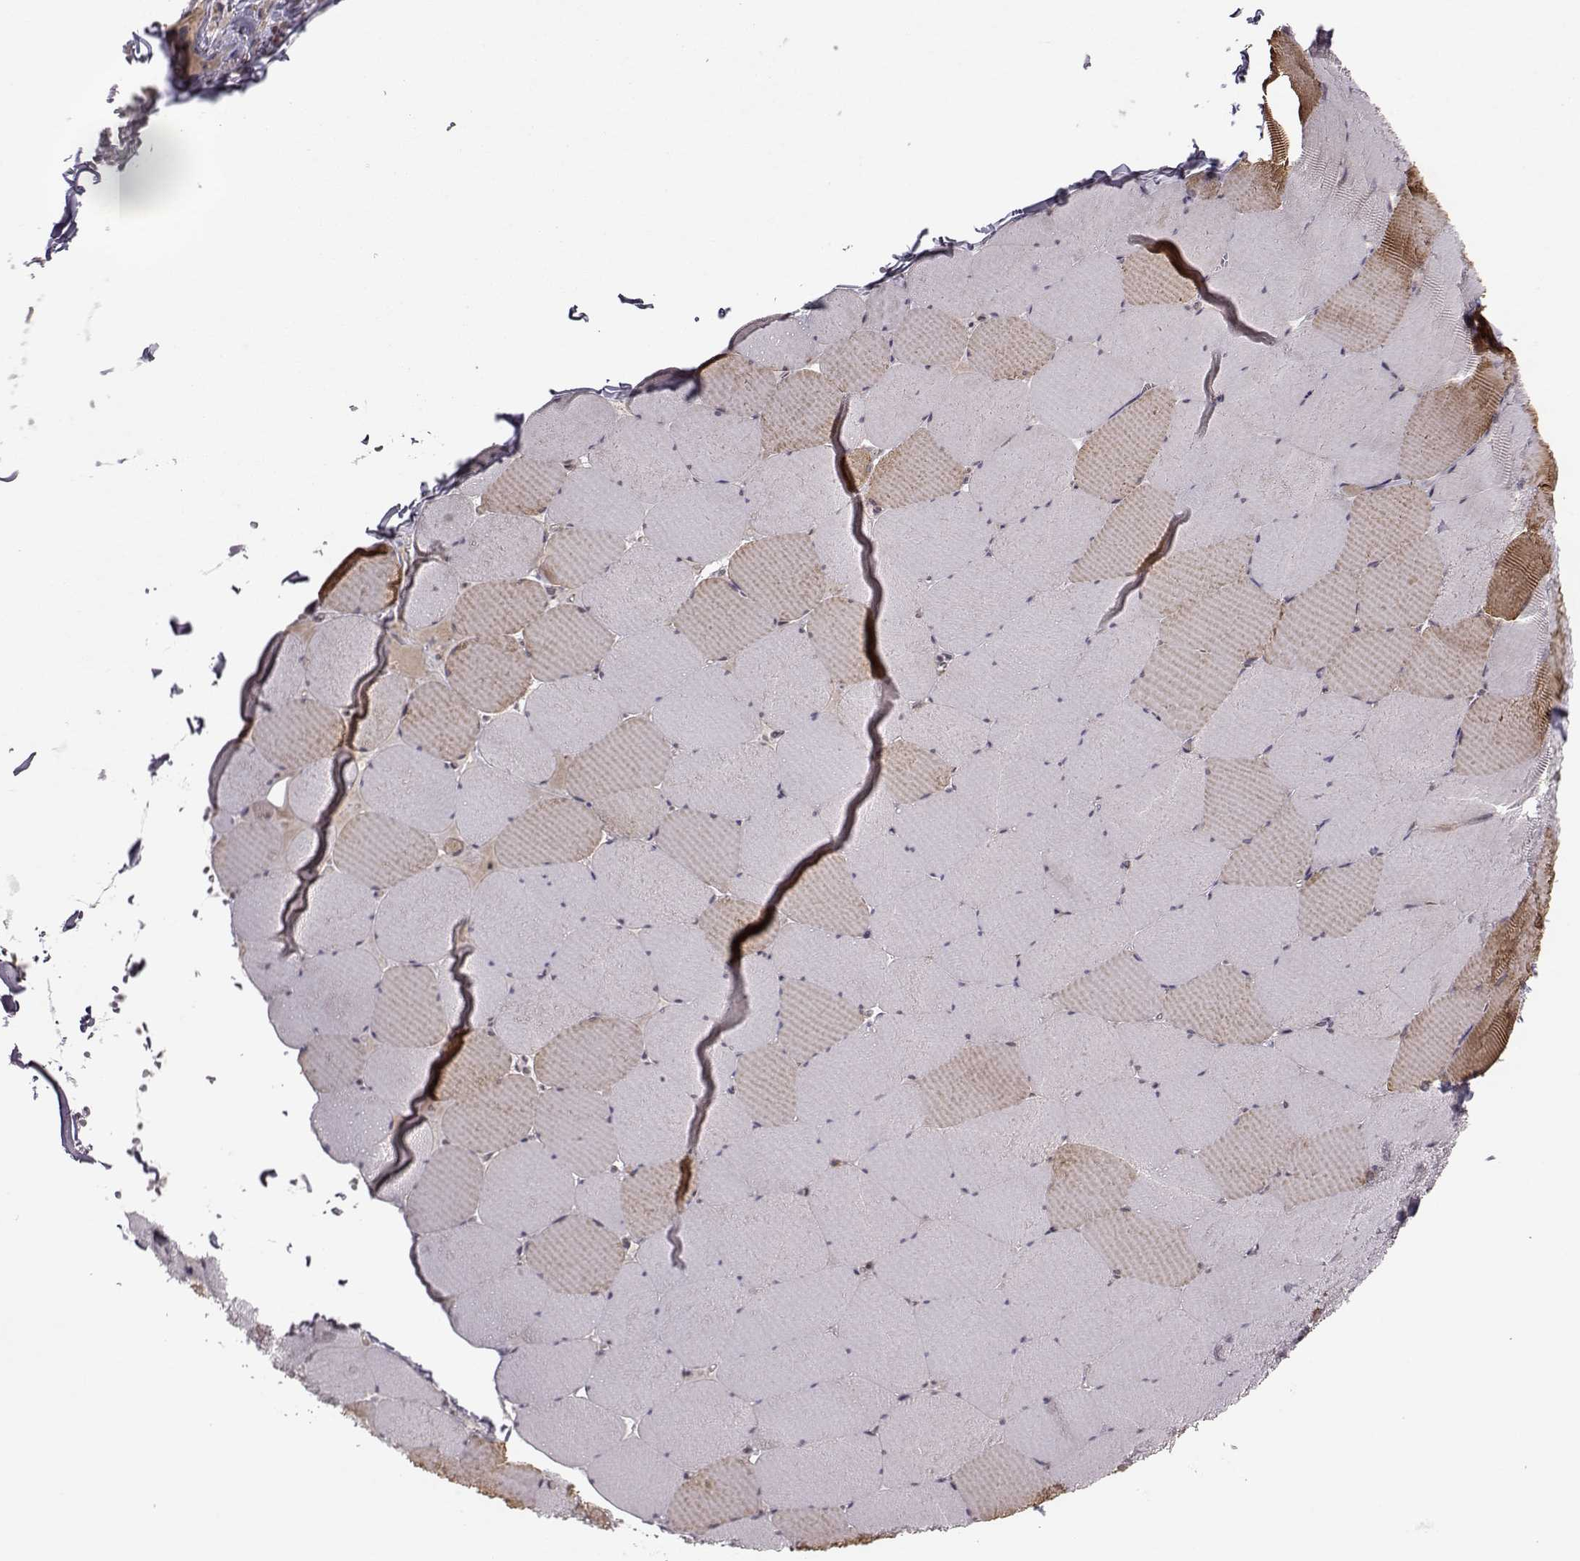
{"staining": {"intensity": "strong", "quantity": "25%-75%", "location": "cytoplasmic/membranous"}, "tissue": "skeletal muscle", "cell_type": "Myocytes", "image_type": "normal", "snomed": [{"axis": "morphology", "description": "Normal tissue, NOS"}, {"axis": "morphology", "description": "Malignant melanoma, Metastatic site"}, {"axis": "topography", "description": "Skeletal muscle"}], "caption": "Immunohistochemistry (DAB (3,3'-diaminobenzidine)) staining of unremarkable human skeletal muscle demonstrates strong cytoplasmic/membranous protein staining in about 25%-75% of myocytes.", "gene": "NECAB3", "patient": {"sex": "male", "age": 50}}